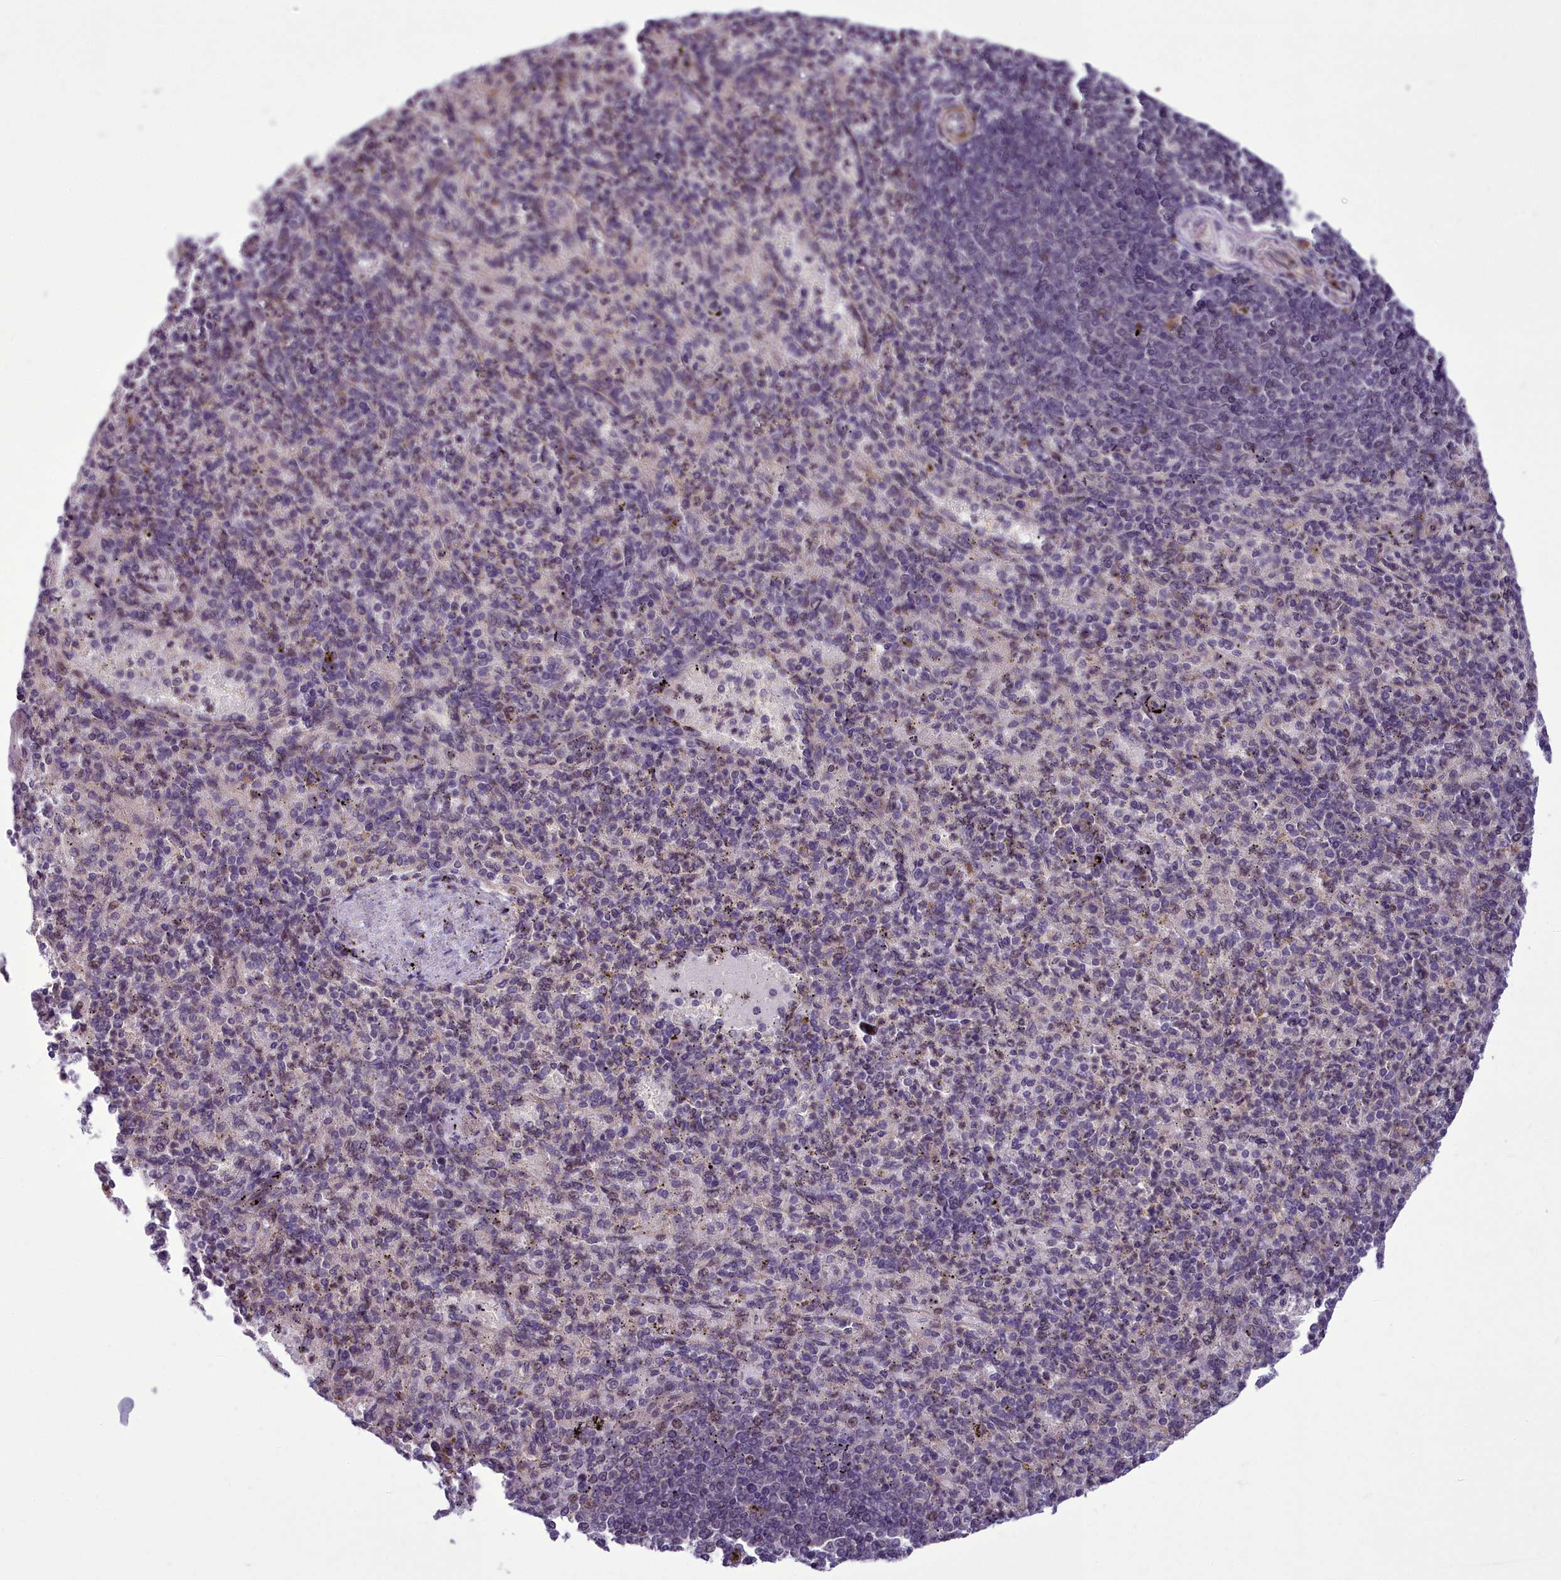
{"staining": {"intensity": "negative", "quantity": "none", "location": "none"}, "tissue": "spleen", "cell_type": "Cells in red pulp", "image_type": "normal", "snomed": [{"axis": "morphology", "description": "Normal tissue, NOS"}, {"axis": "topography", "description": "Spleen"}], "caption": "IHC of benign spleen shows no expression in cells in red pulp. (DAB IHC with hematoxylin counter stain).", "gene": "AP1M1", "patient": {"sex": "female", "age": 74}}